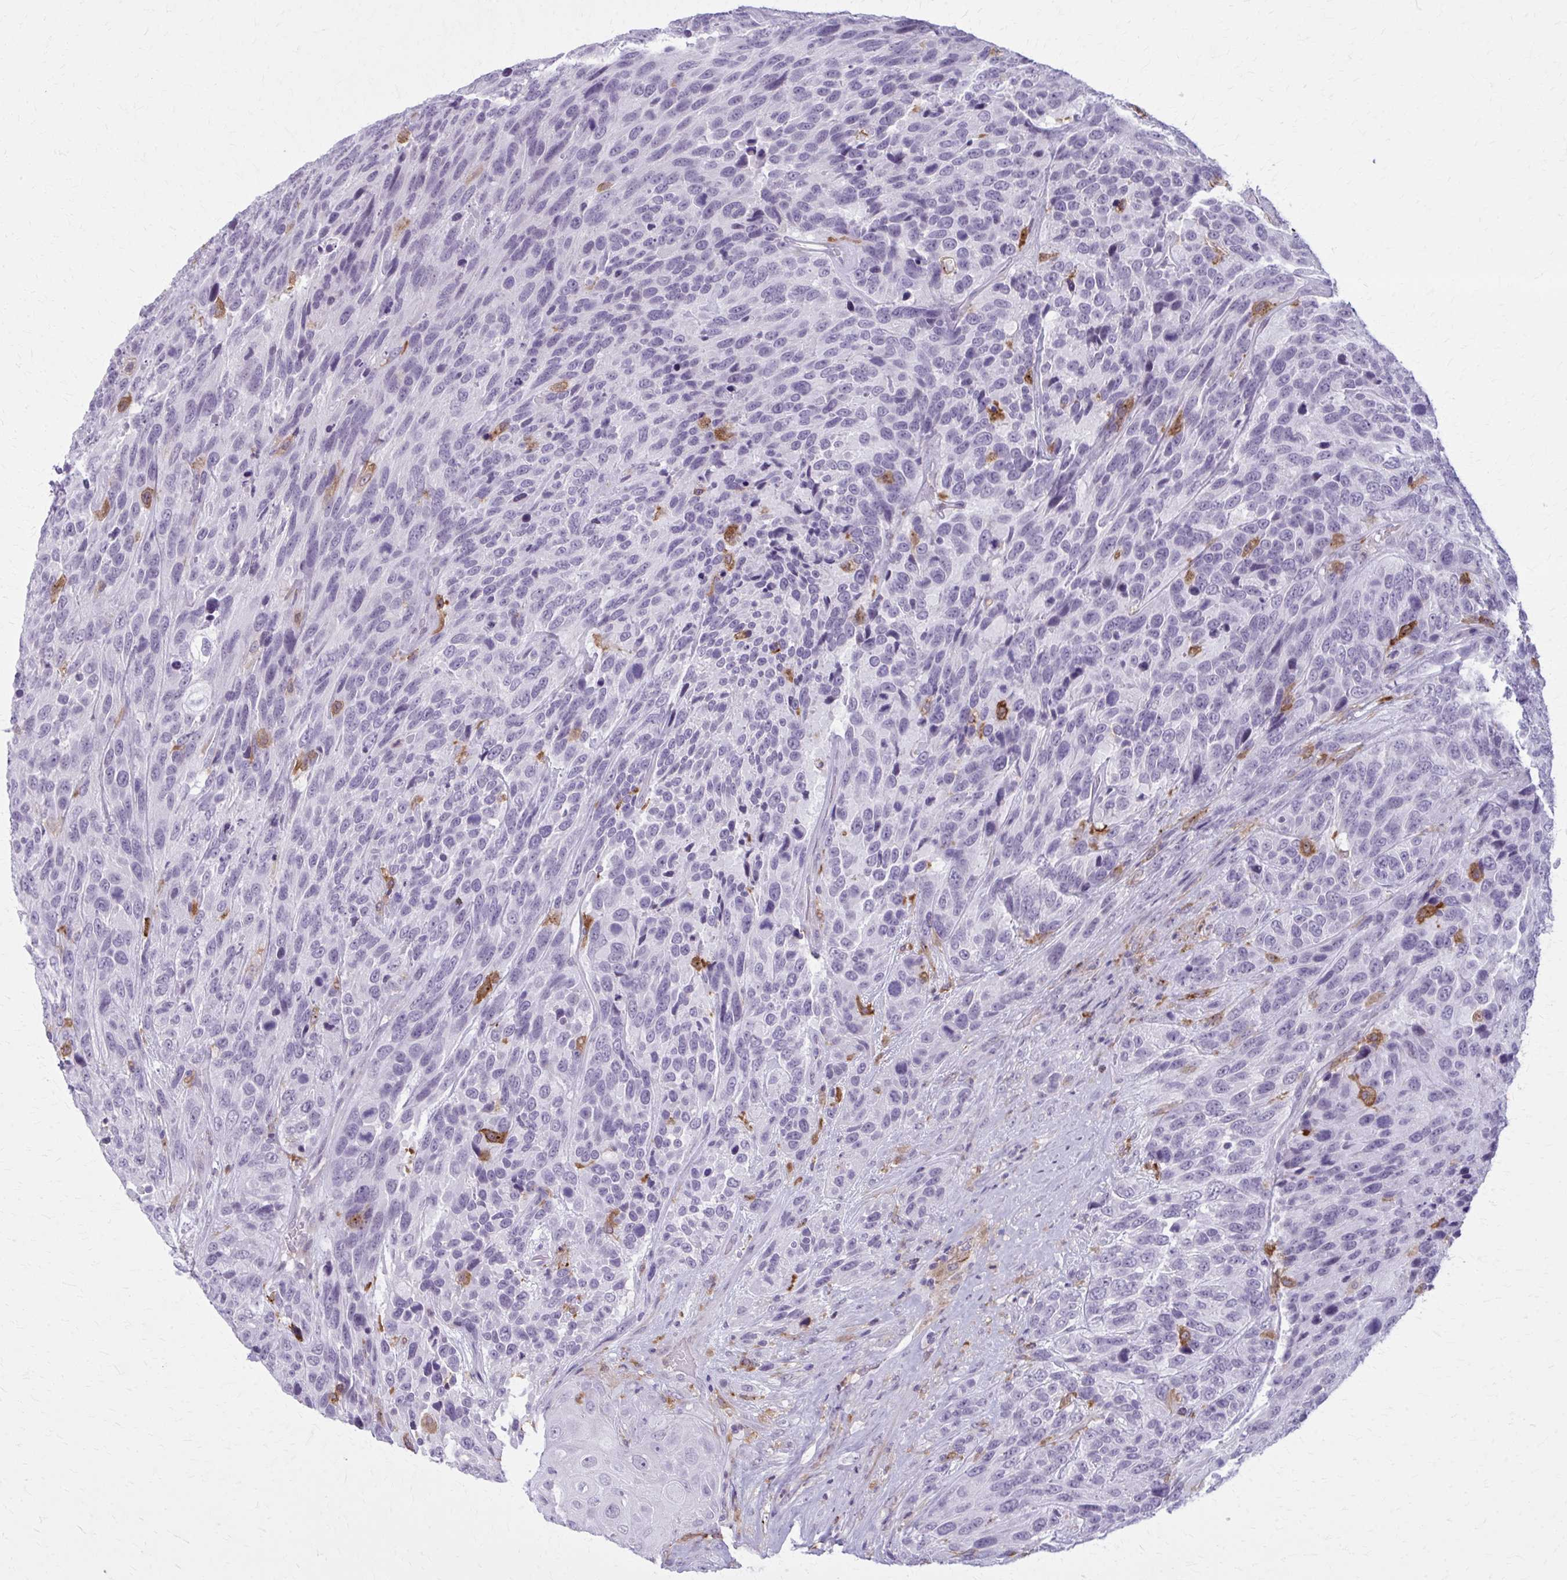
{"staining": {"intensity": "negative", "quantity": "none", "location": "none"}, "tissue": "urothelial cancer", "cell_type": "Tumor cells", "image_type": "cancer", "snomed": [{"axis": "morphology", "description": "Urothelial carcinoma, High grade"}, {"axis": "topography", "description": "Urinary bladder"}], "caption": "Histopathology image shows no significant protein positivity in tumor cells of high-grade urothelial carcinoma.", "gene": "CARD9", "patient": {"sex": "female", "age": 70}}